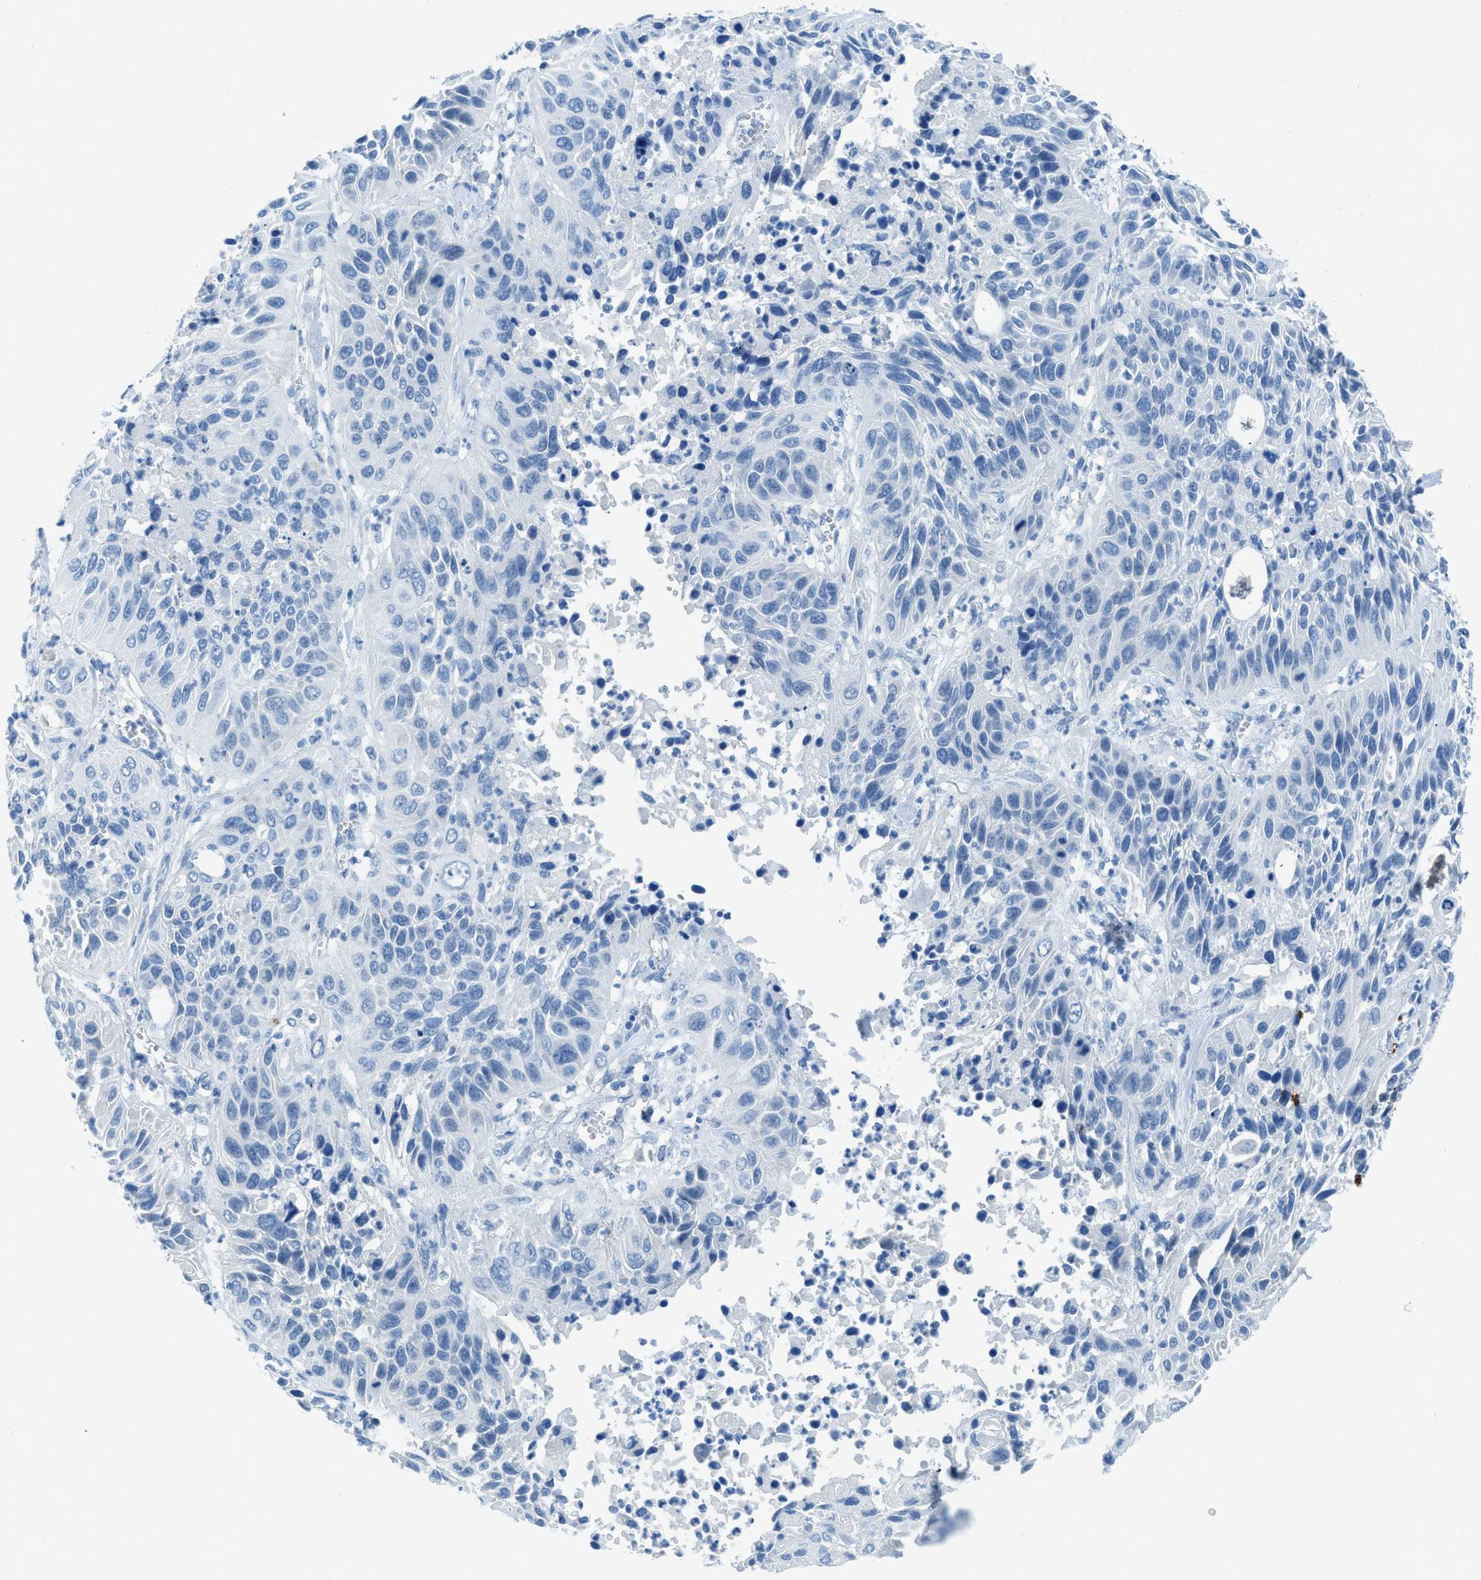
{"staining": {"intensity": "negative", "quantity": "none", "location": "none"}, "tissue": "lung cancer", "cell_type": "Tumor cells", "image_type": "cancer", "snomed": [{"axis": "morphology", "description": "Squamous cell carcinoma, NOS"}, {"axis": "topography", "description": "Lung"}], "caption": "Tumor cells show no significant staining in lung cancer (squamous cell carcinoma).", "gene": "ACAN", "patient": {"sex": "female", "age": 76}}